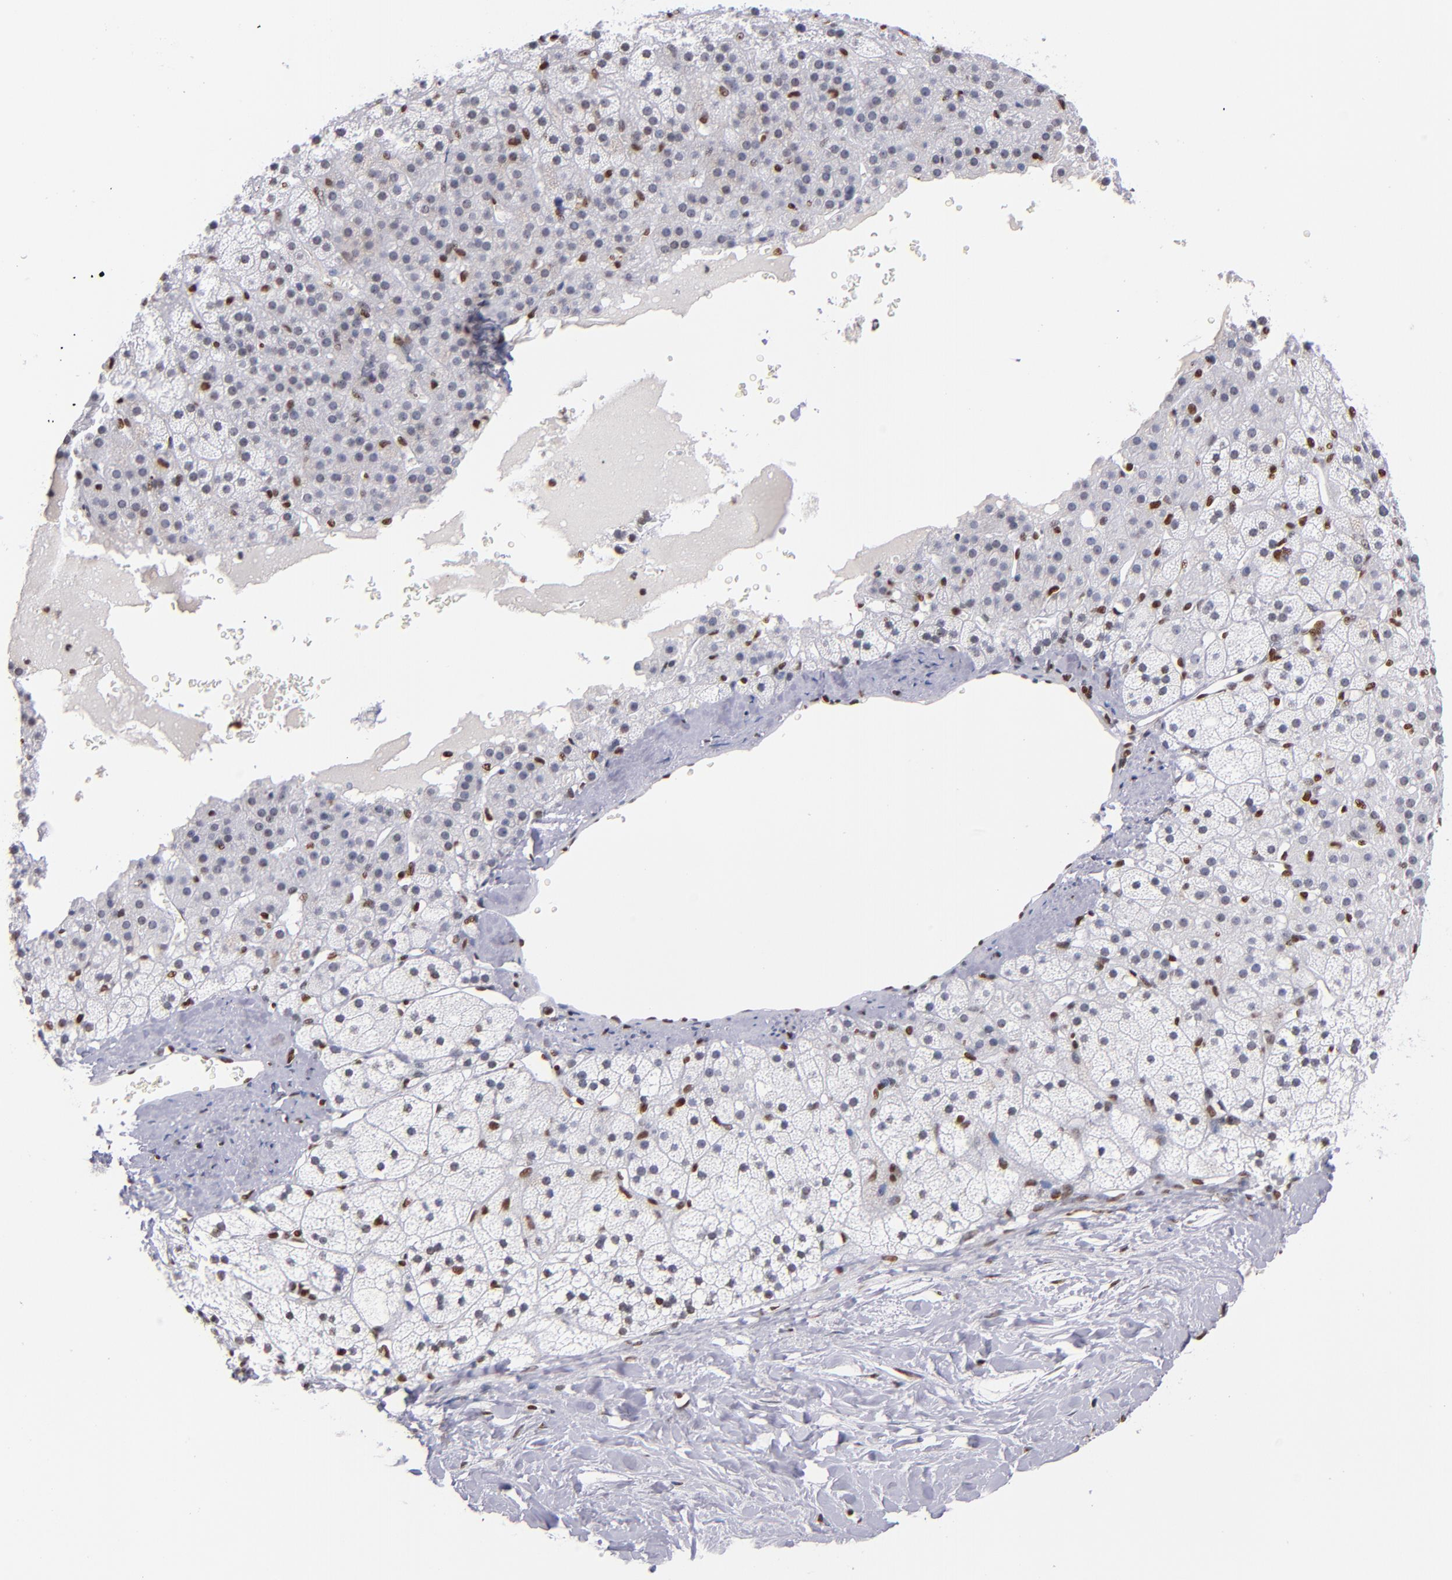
{"staining": {"intensity": "moderate", "quantity": "<25%", "location": "nuclear"}, "tissue": "adrenal gland", "cell_type": "Glandular cells", "image_type": "normal", "snomed": [{"axis": "morphology", "description": "Normal tissue, NOS"}, {"axis": "topography", "description": "Adrenal gland"}], "caption": "Normal adrenal gland was stained to show a protein in brown. There is low levels of moderate nuclear positivity in approximately <25% of glandular cells.", "gene": "IFI16", "patient": {"sex": "male", "age": 35}}